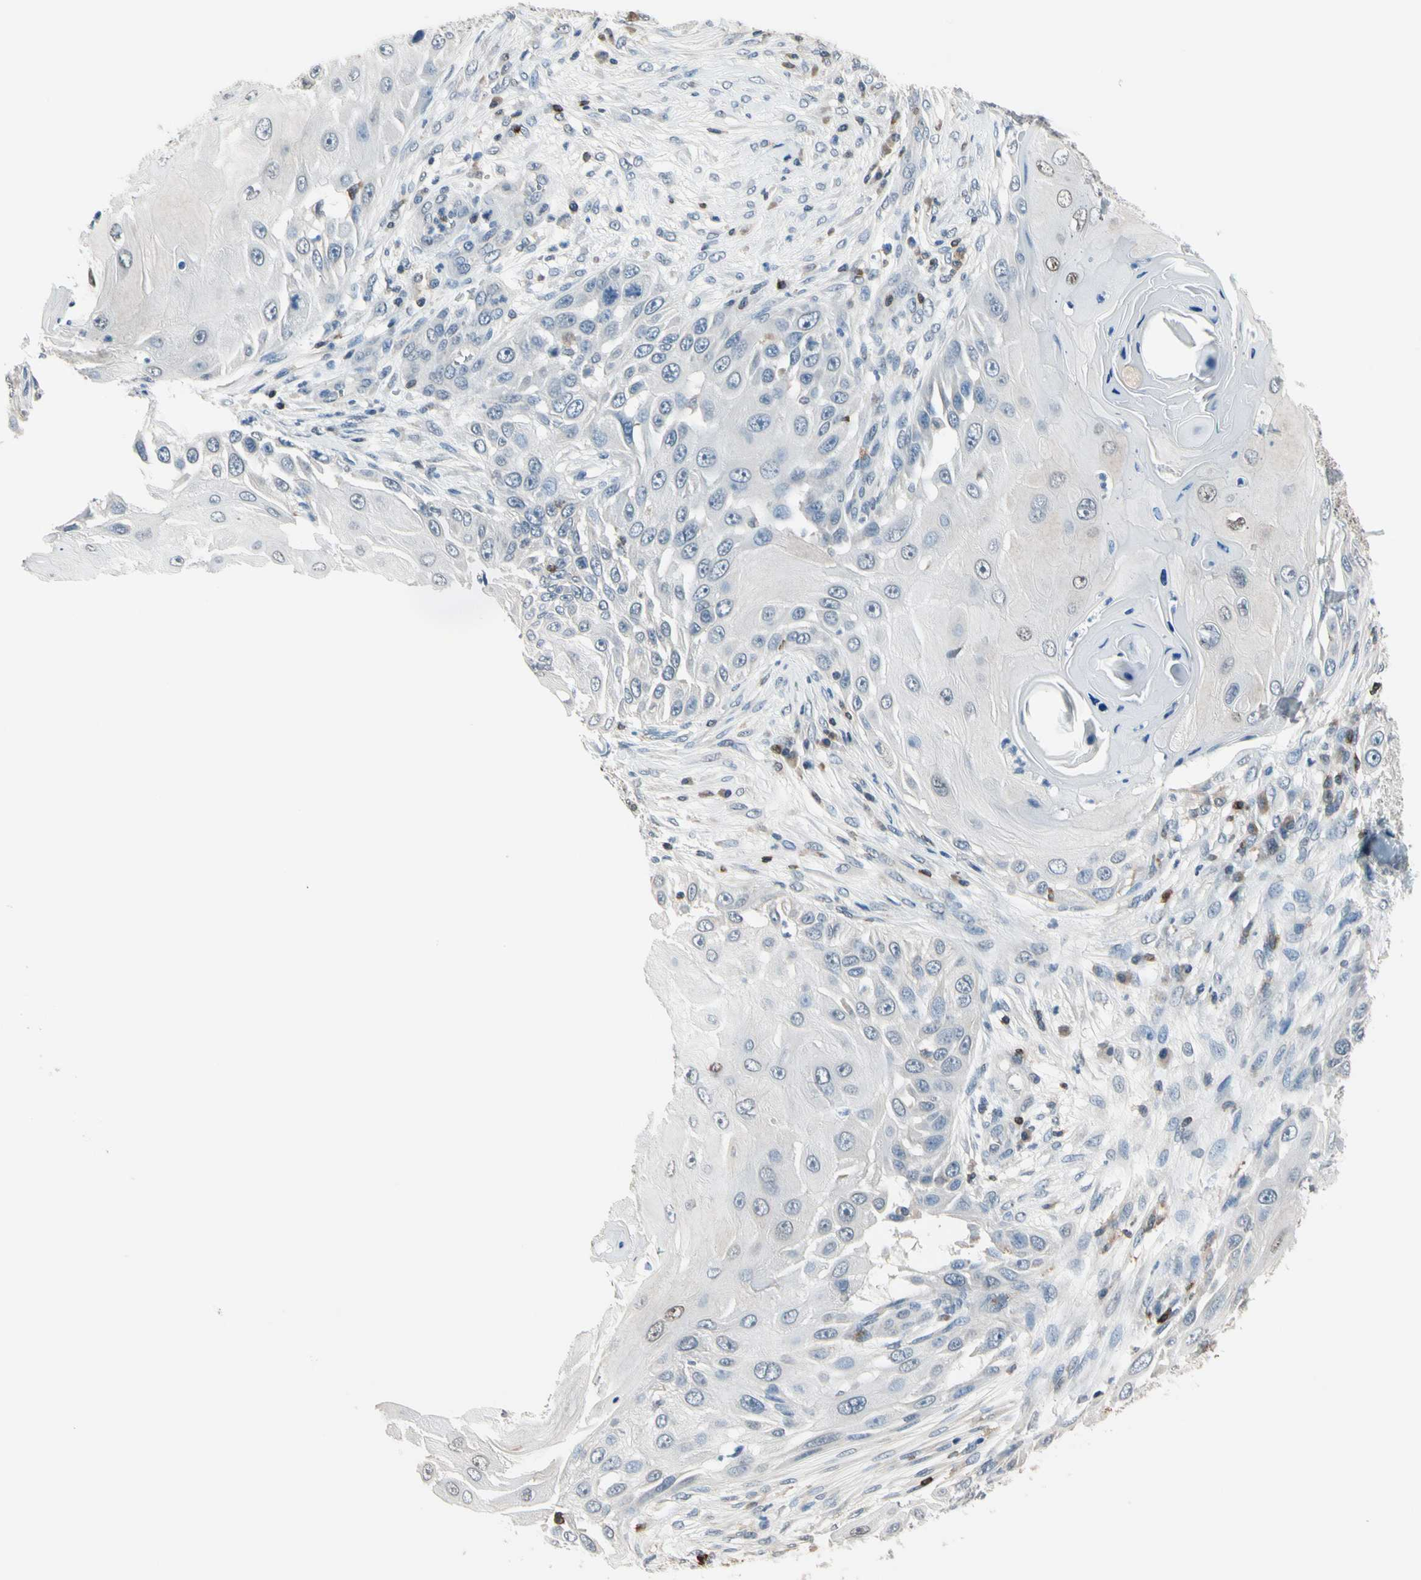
{"staining": {"intensity": "negative", "quantity": "none", "location": "none"}, "tissue": "skin cancer", "cell_type": "Tumor cells", "image_type": "cancer", "snomed": [{"axis": "morphology", "description": "Squamous cell carcinoma, NOS"}, {"axis": "topography", "description": "Skin"}], "caption": "There is no significant expression in tumor cells of squamous cell carcinoma (skin).", "gene": "NFATC2", "patient": {"sex": "female", "age": 44}}